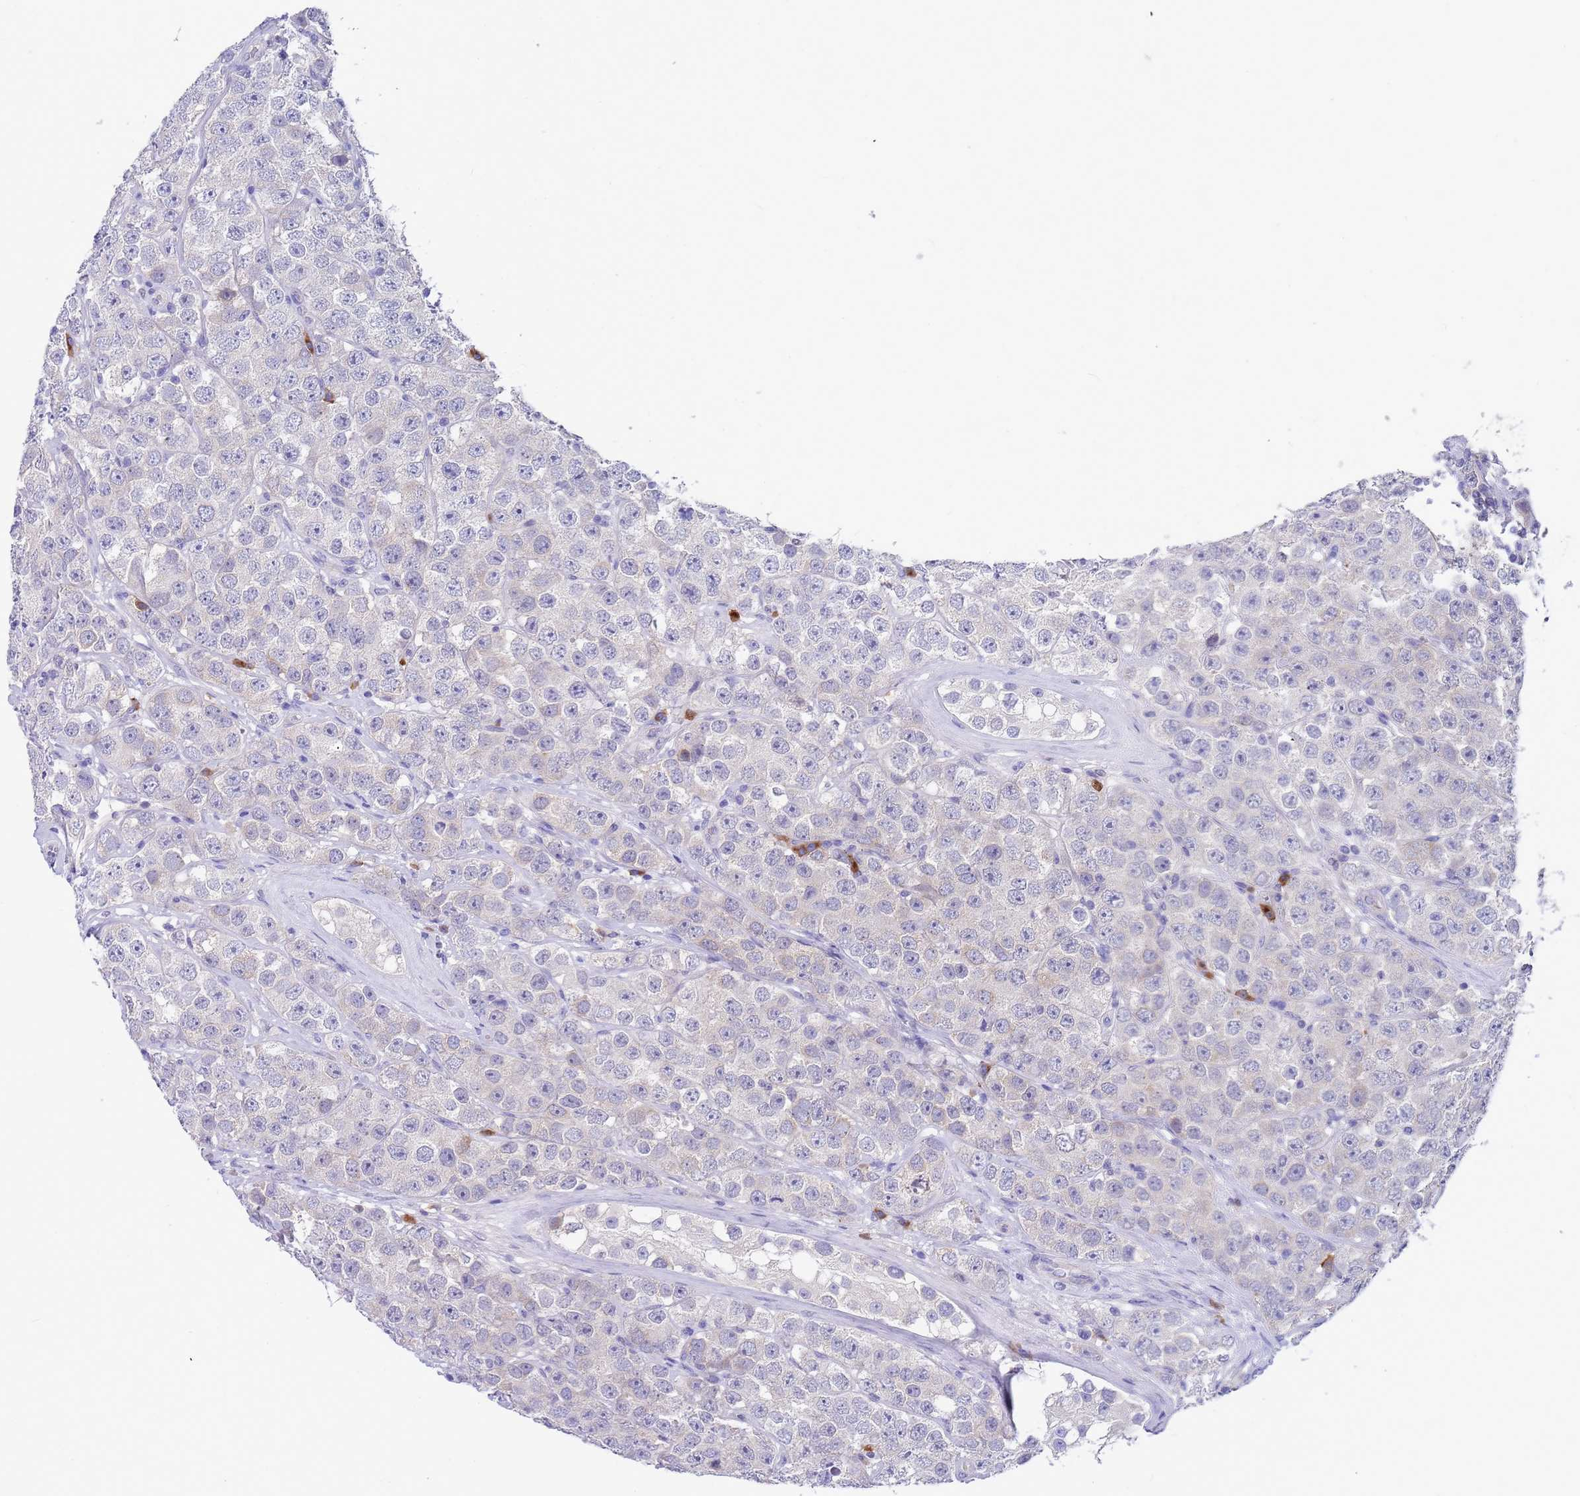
{"staining": {"intensity": "negative", "quantity": "none", "location": "none"}, "tissue": "testis cancer", "cell_type": "Tumor cells", "image_type": "cancer", "snomed": [{"axis": "morphology", "description": "Seminoma, NOS"}, {"axis": "topography", "description": "Testis"}], "caption": "Image shows no significant protein expression in tumor cells of testis seminoma. The staining was performed using DAB to visualize the protein expression in brown, while the nuclei were stained in blue with hematoxylin (Magnification: 20x).", "gene": "TYW1", "patient": {"sex": "male", "age": 28}}